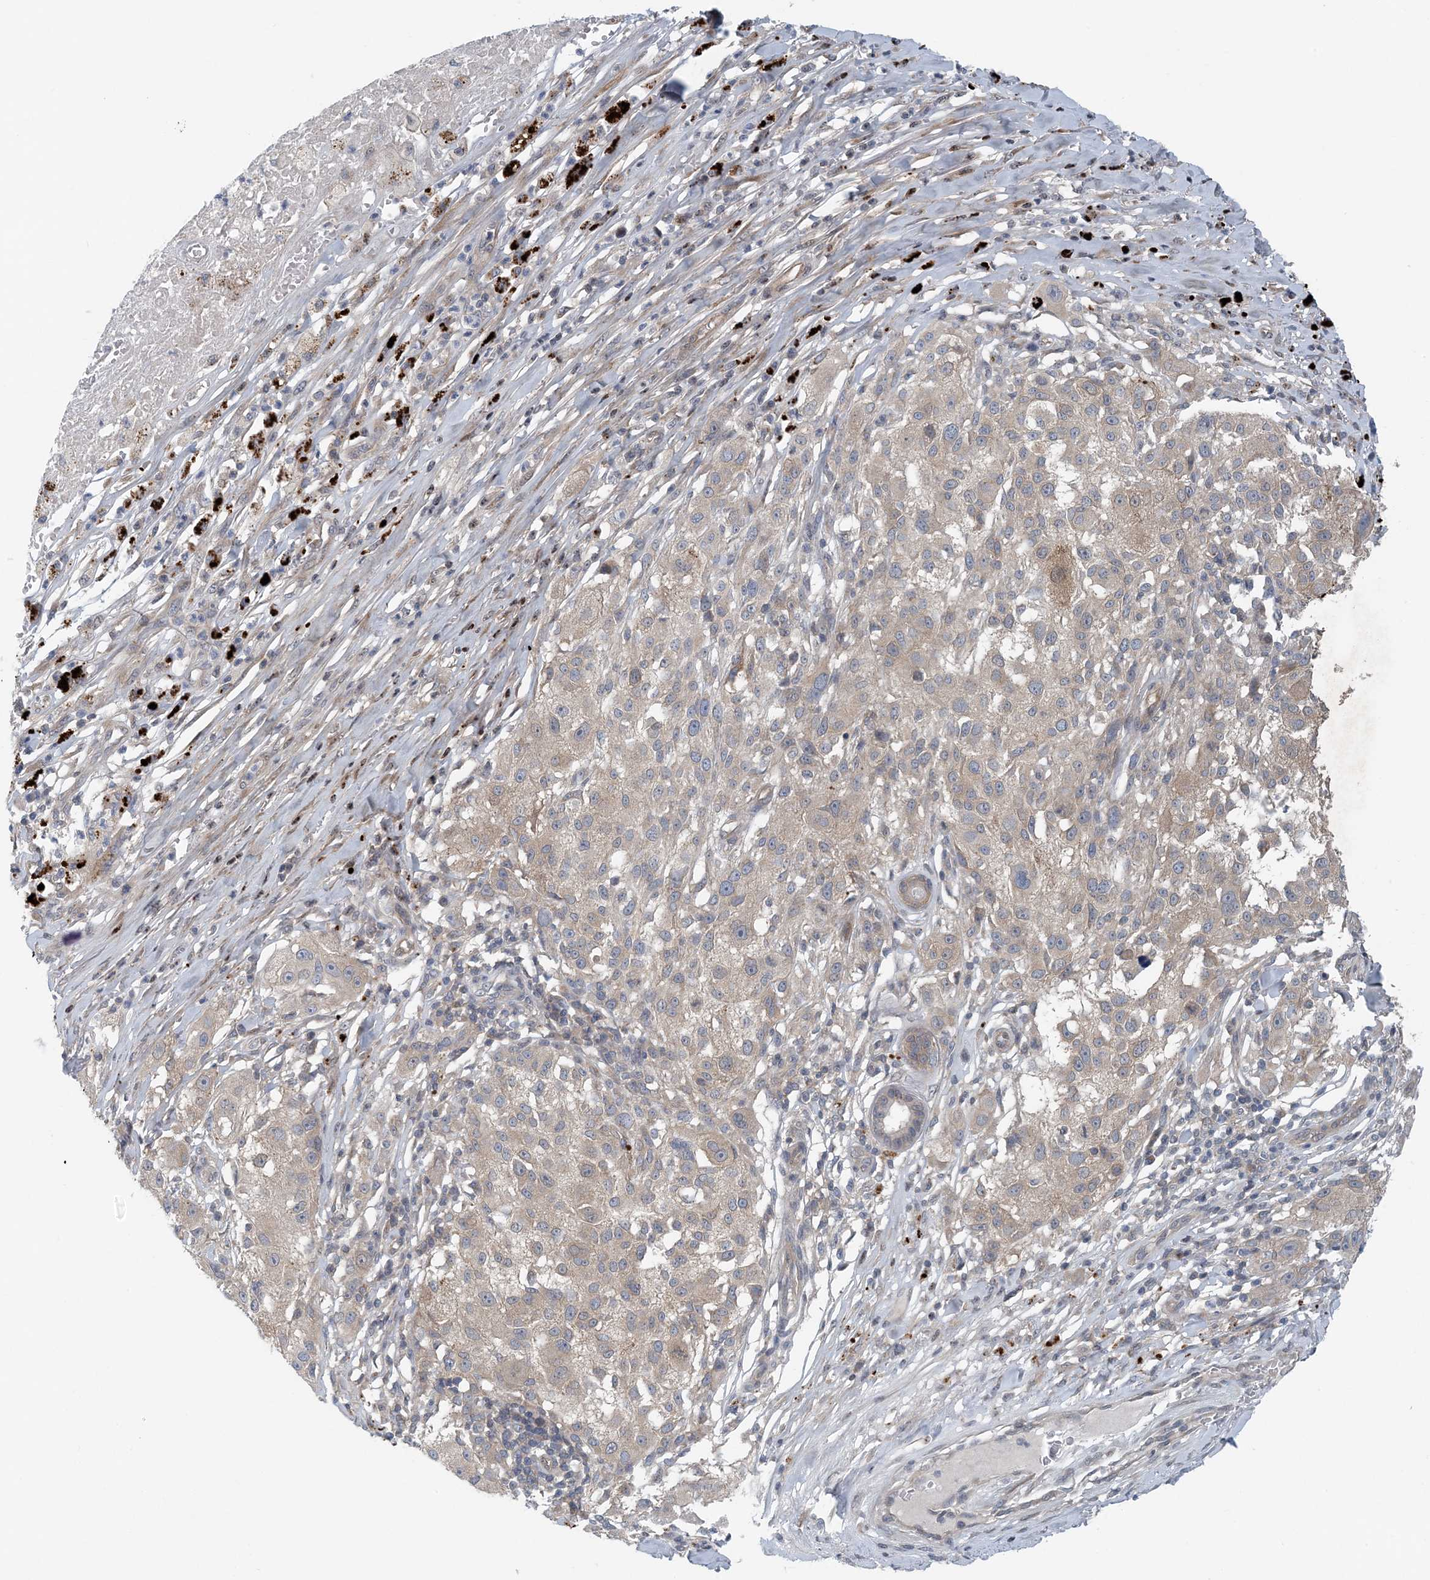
{"staining": {"intensity": "weak", "quantity": "<25%", "location": "cytoplasmic/membranous"}, "tissue": "melanoma", "cell_type": "Tumor cells", "image_type": "cancer", "snomed": [{"axis": "morphology", "description": "Necrosis, NOS"}, {"axis": "morphology", "description": "Malignant melanoma, NOS"}, {"axis": "topography", "description": "Skin"}], "caption": "Tumor cells show no significant protein expression in malignant melanoma. The staining is performed using DAB (3,3'-diaminobenzidine) brown chromogen with nuclei counter-stained in using hematoxylin.", "gene": "HIKESHI", "patient": {"sex": "female", "age": 87}}